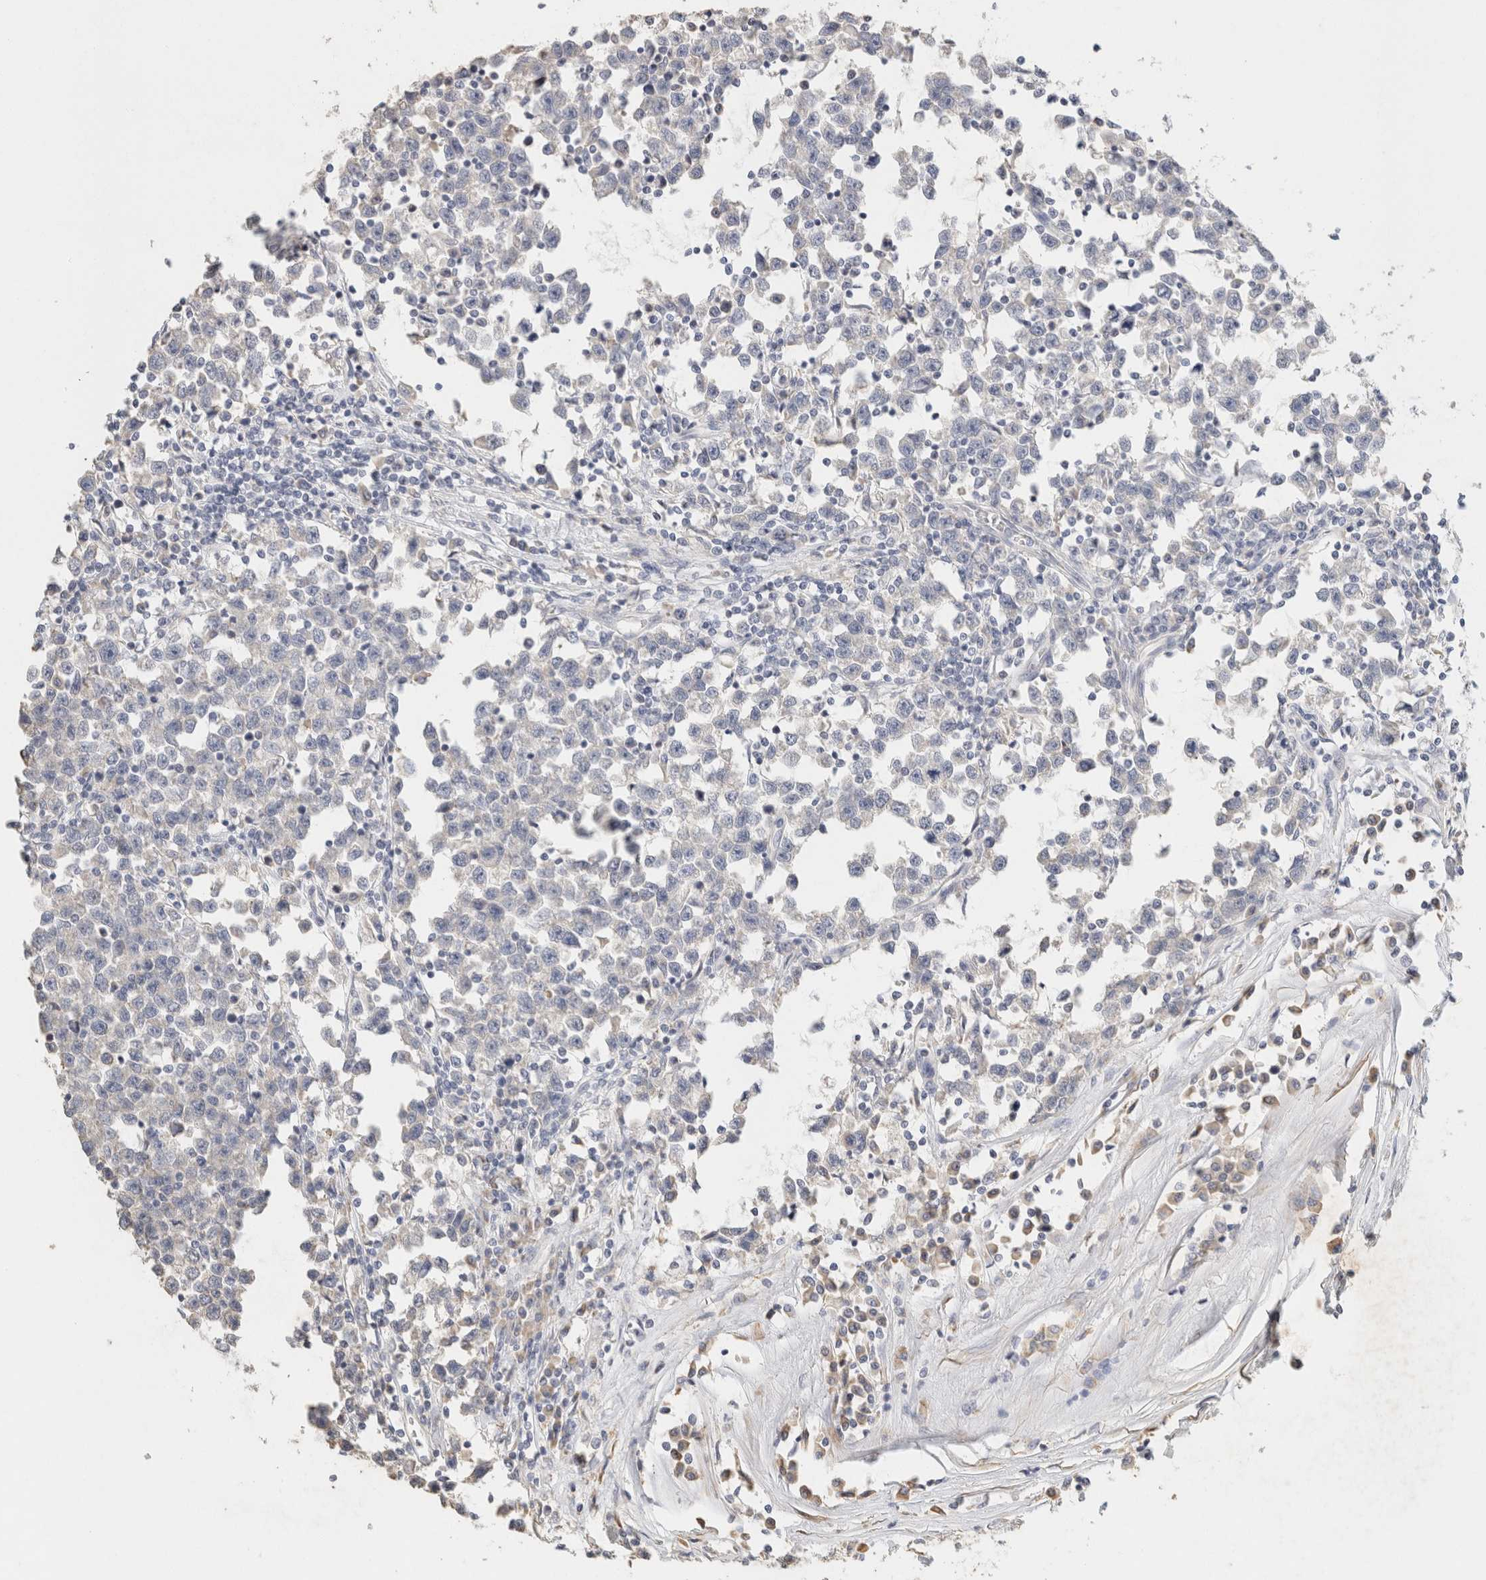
{"staining": {"intensity": "negative", "quantity": "none", "location": "none"}, "tissue": "testis cancer", "cell_type": "Tumor cells", "image_type": "cancer", "snomed": [{"axis": "morphology", "description": "Seminoma, NOS"}, {"axis": "topography", "description": "Testis"}], "caption": "IHC photomicrograph of human testis cancer (seminoma) stained for a protein (brown), which displays no positivity in tumor cells. Nuclei are stained in blue.", "gene": "NEFM", "patient": {"sex": "male", "age": 43}}